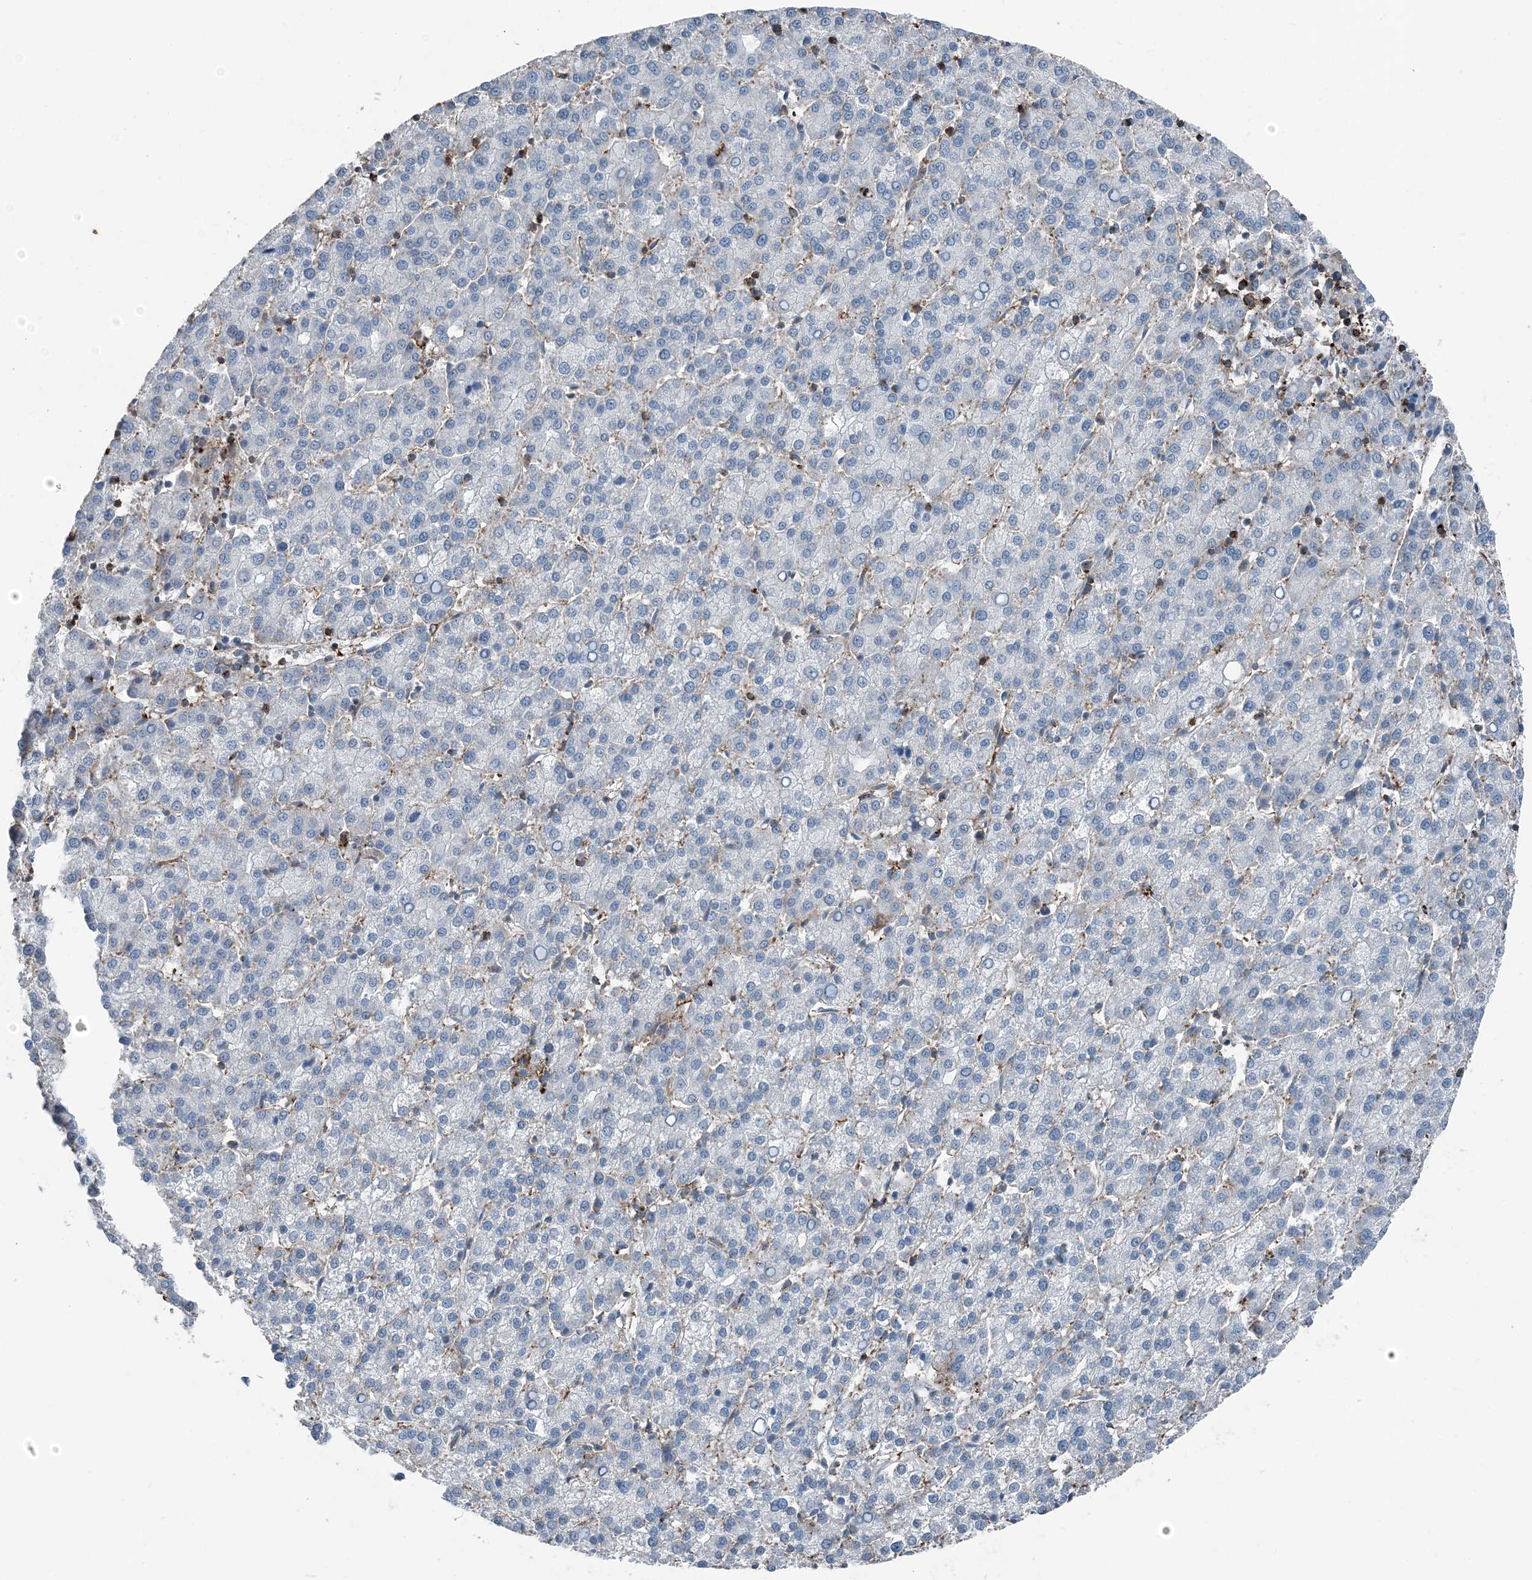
{"staining": {"intensity": "negative", "quantity": "none", "location": "none"}, "tissue": "liver cancer", "cell_type": "Tumor cells", "image_type": "cancer", "snomed": [{"axis": "morphology", "description": "Carcinoma, Hepatocellular, NOS"}, {"axis": "topography", "description": "Liver"}], "caption": "Tumor cells are negative for brown protein staining in liver hepatocellular carcinoma.", "gene": "CFL1", "patient": {"sex": "female", "age": 58}}